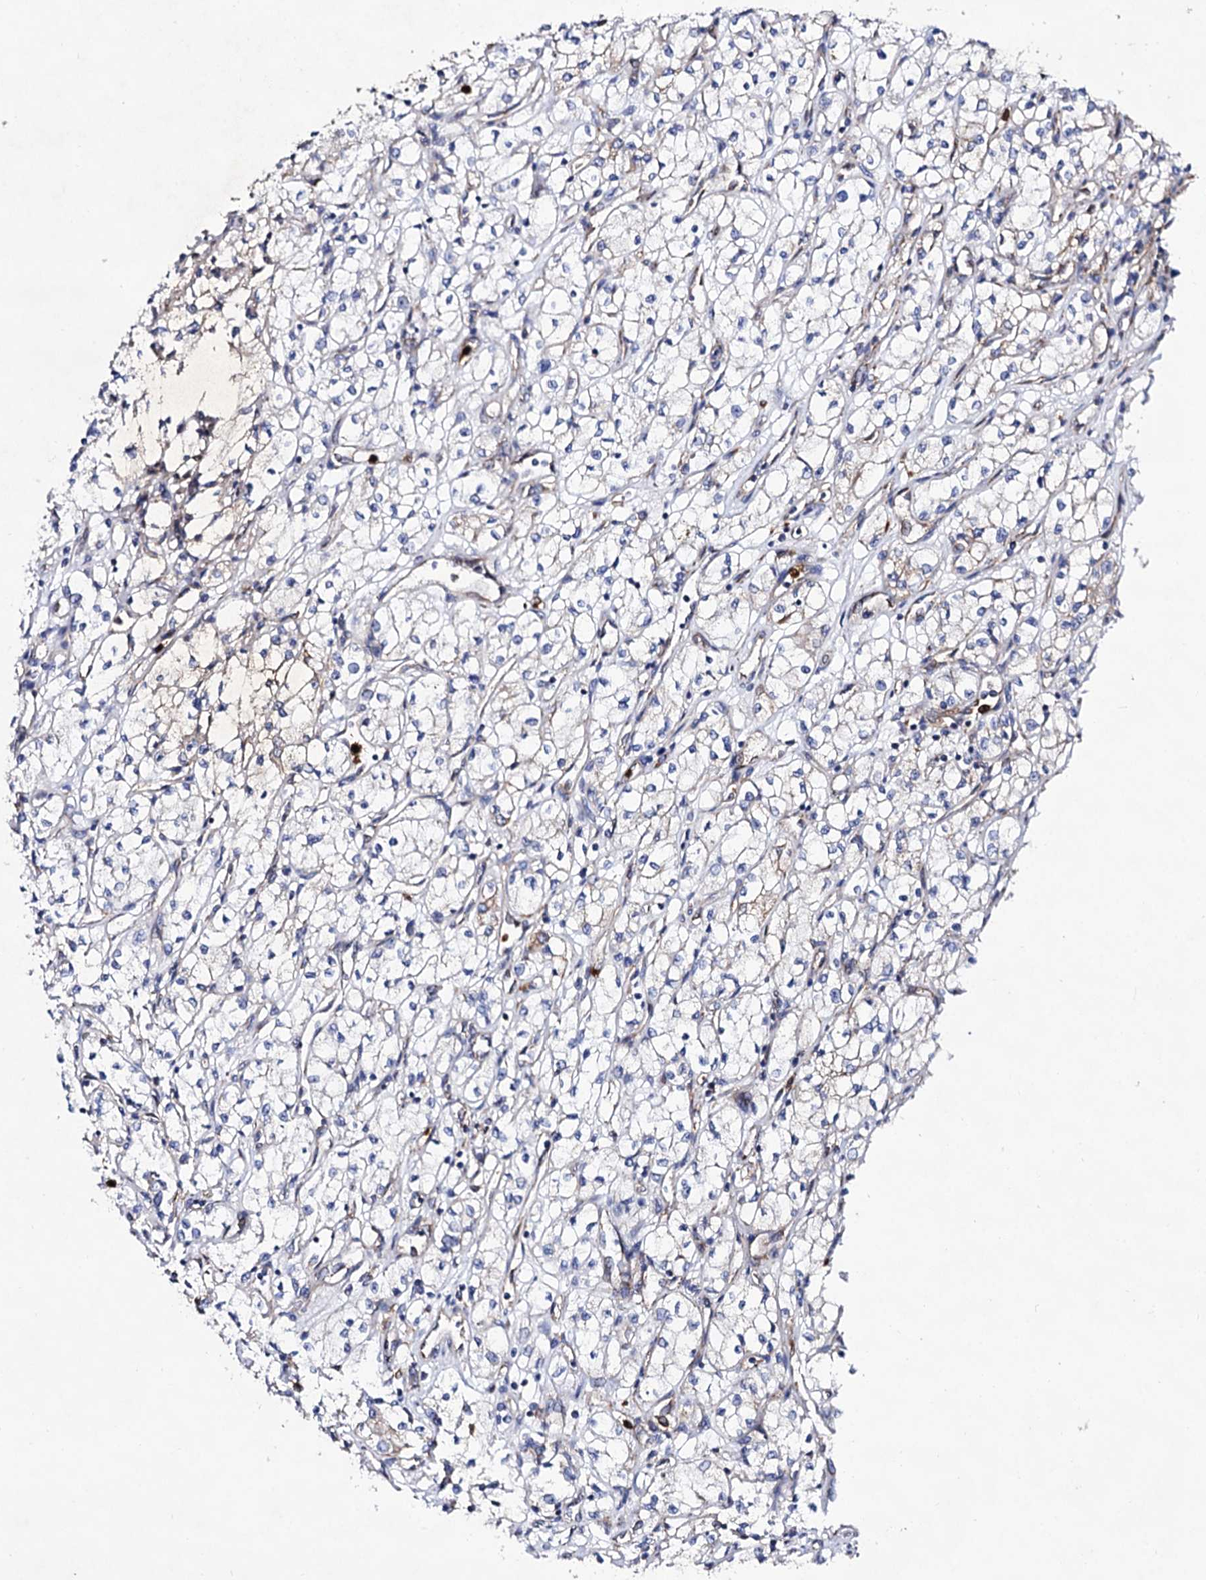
{"staining": {"intensity": "weak", "quantity": "<25%", "location": "cytoplasmic/membranous"}, "tissue": "renal cancer", "cell_type": "Tumor cells", "image_type": "cancer", "snomed": [{"axis": "morphology", "description": "Adenocarcinoma, NOS"}, {"axis": "topography", "description": "Kidney"}], "caption": "DAB immunohistochemical staining of human renal cancer demonstrates no significant expression in tumor cells.", "gene": "ACAD9", "patient": {"sex": "male", "age": 59}}